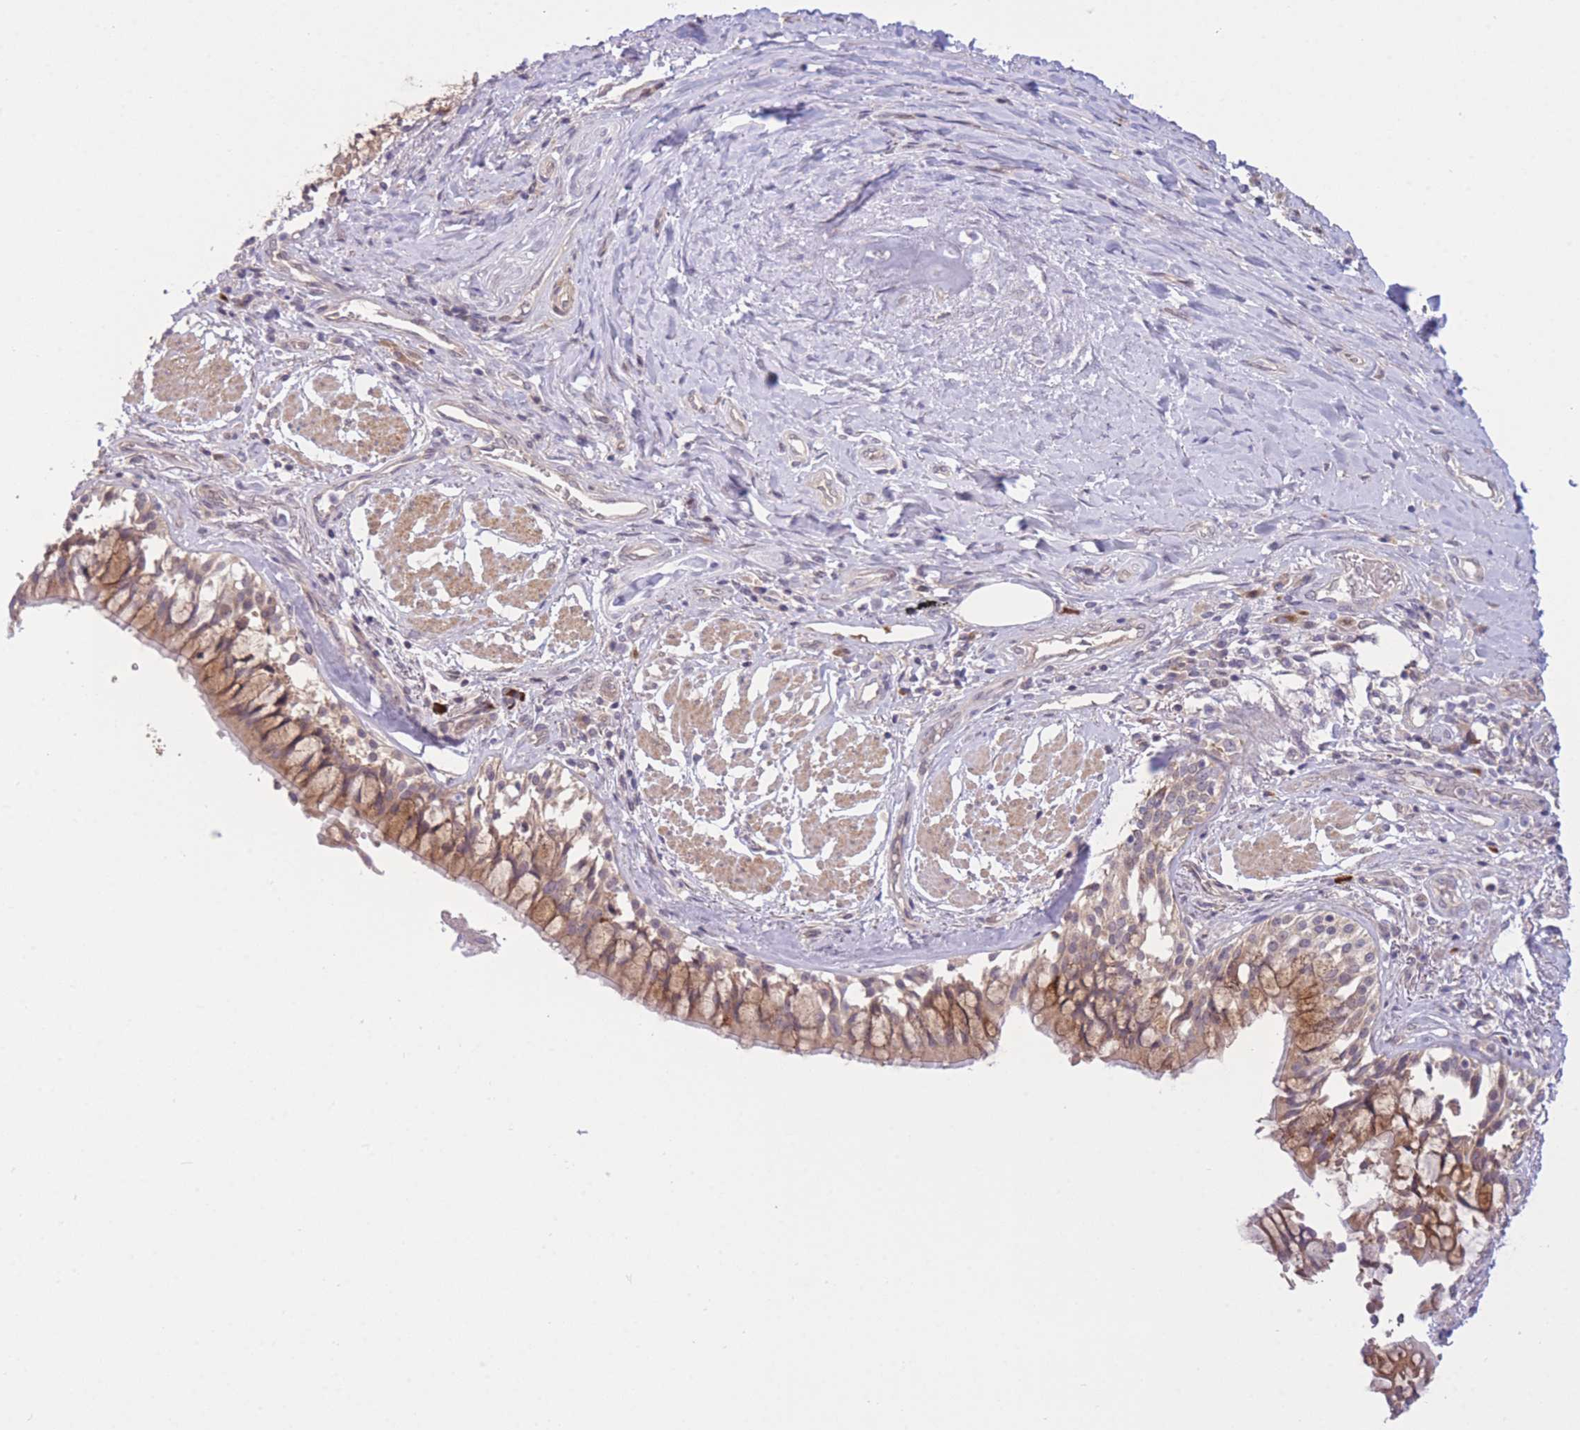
{"staining": {"intensity": "negative", "quantity": "none", "location": "none"}, "tissue": "soft tissue", "cell_type": "Fibroblasts", "image_type": "normal", "snomed": [{"axis": "morphology", "description": "Normal tissue, NOS"}, {"axis": "morphology", "description": "Squamous cell carcinoma, NOS"}, {"axis": "topography", "description": "Bronchus"}, {"axis": "topography", "description": "Lung"}], "caption": "The micrograph displays no significant expression in fibroblasts of soft tissue. (Brightfield microscopy of DAB (3,3'-diaminobenzidine) immunohistochemistry (IHC) at high magnification).", "gene": "CDC25B", "patient": {"sex": "male", "age": 64}}